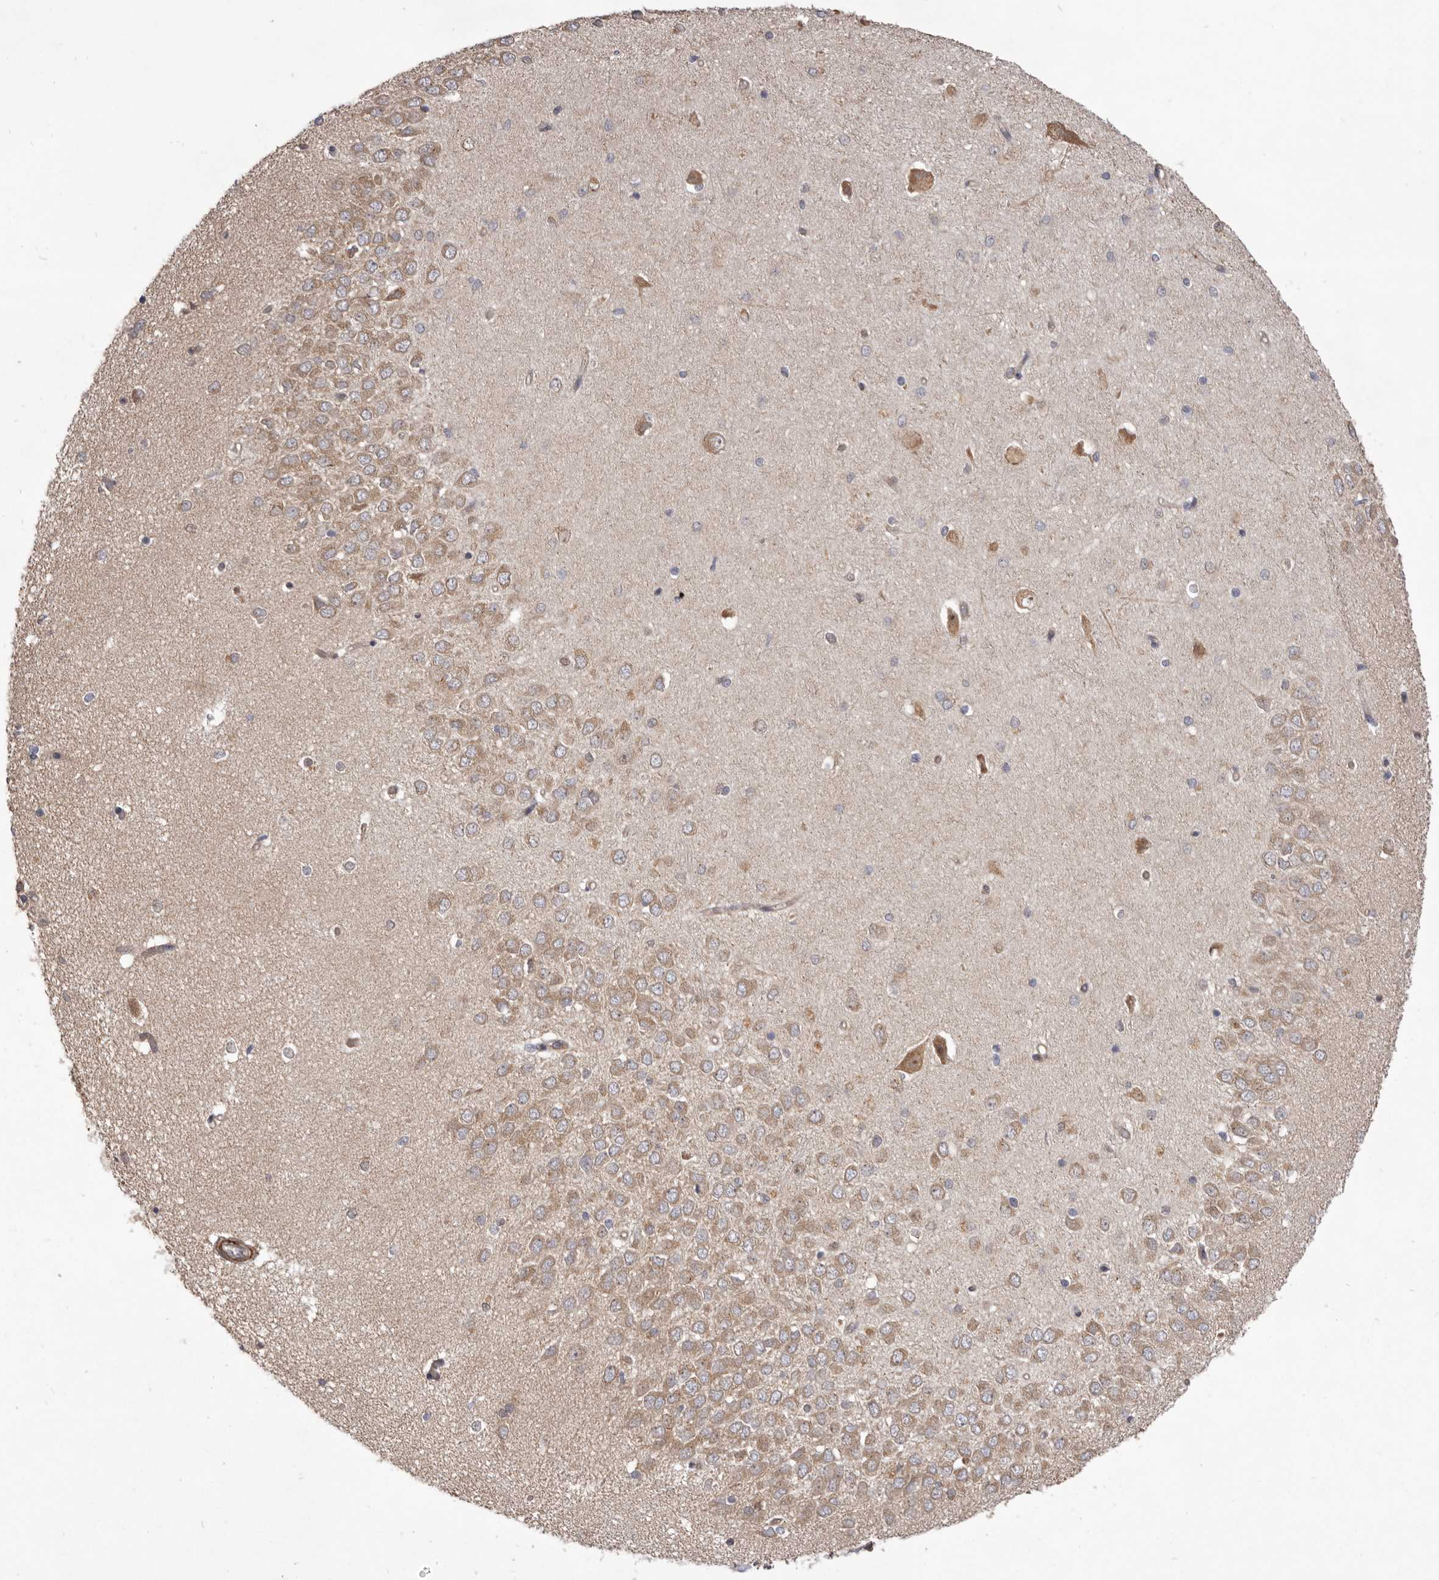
{"staining": {"intensity": "moderate", "quantity": "<25%", "location": "cytoplasmic/membranous"}, "tissue": "hippocampus", "cell_type": "Glial cells", "image_type": "normal", "snomed": [{"axis": "morphology", "description": "Normal tissue, NOS"}, {"axis": "topography", "description": "Hippocampus"}], "caption": "About <25% of glial cells in benign hippocampus display moderate cytoplasmic/membranous protein expression as visualized by brown immunohistochemical staining.", "gene": "VPS45", "patient": {"sex": "male", "age": 45}}